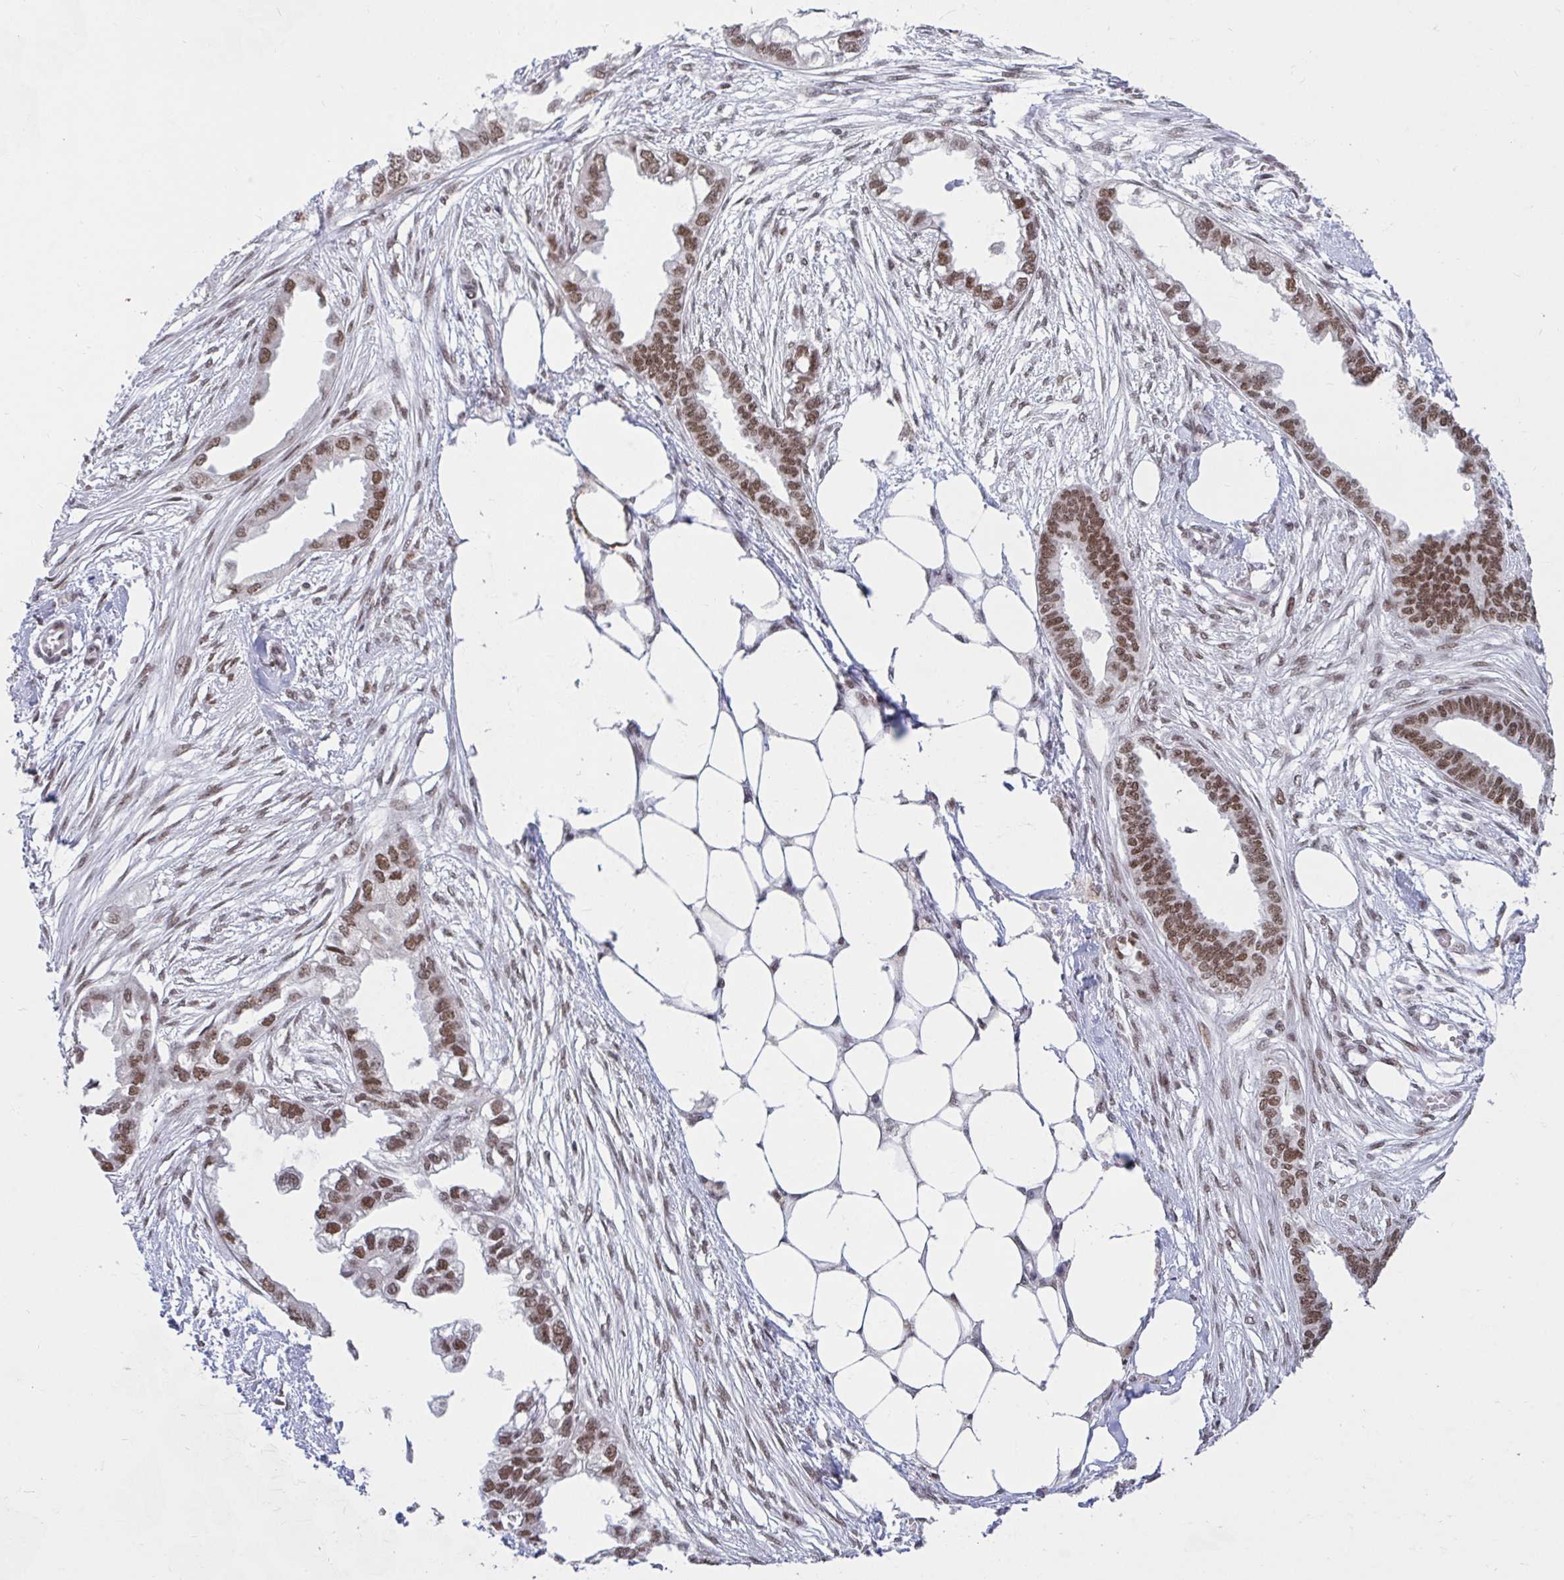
{"staining": {"intensity": "moderate", "quantity": ">75%", "location": "nuclear"}, "tissue": "endometrial cancer", "cell_type": "Tumor cells", "image_type": "cancer", "snomed": [{"axis": "morphology", "description": "Adenocarcinoma, NOS"}, {"axis": "morphology", "description": "Adenocarcinoma, metastatic, NOS"}, {"axis": "topography", "description": "Adipose tissue"}, {"axis": "topography", "description": "Endometrium"}], "caption": "This photomicrograph demonstrates immunohistochemistry (IHC) staining of human endometrial cancer, with medium moderate nuclear expression in about >75% of tumor cells.", "gene": "PHF10", "patient": {"sex": "female", "age": 67}}